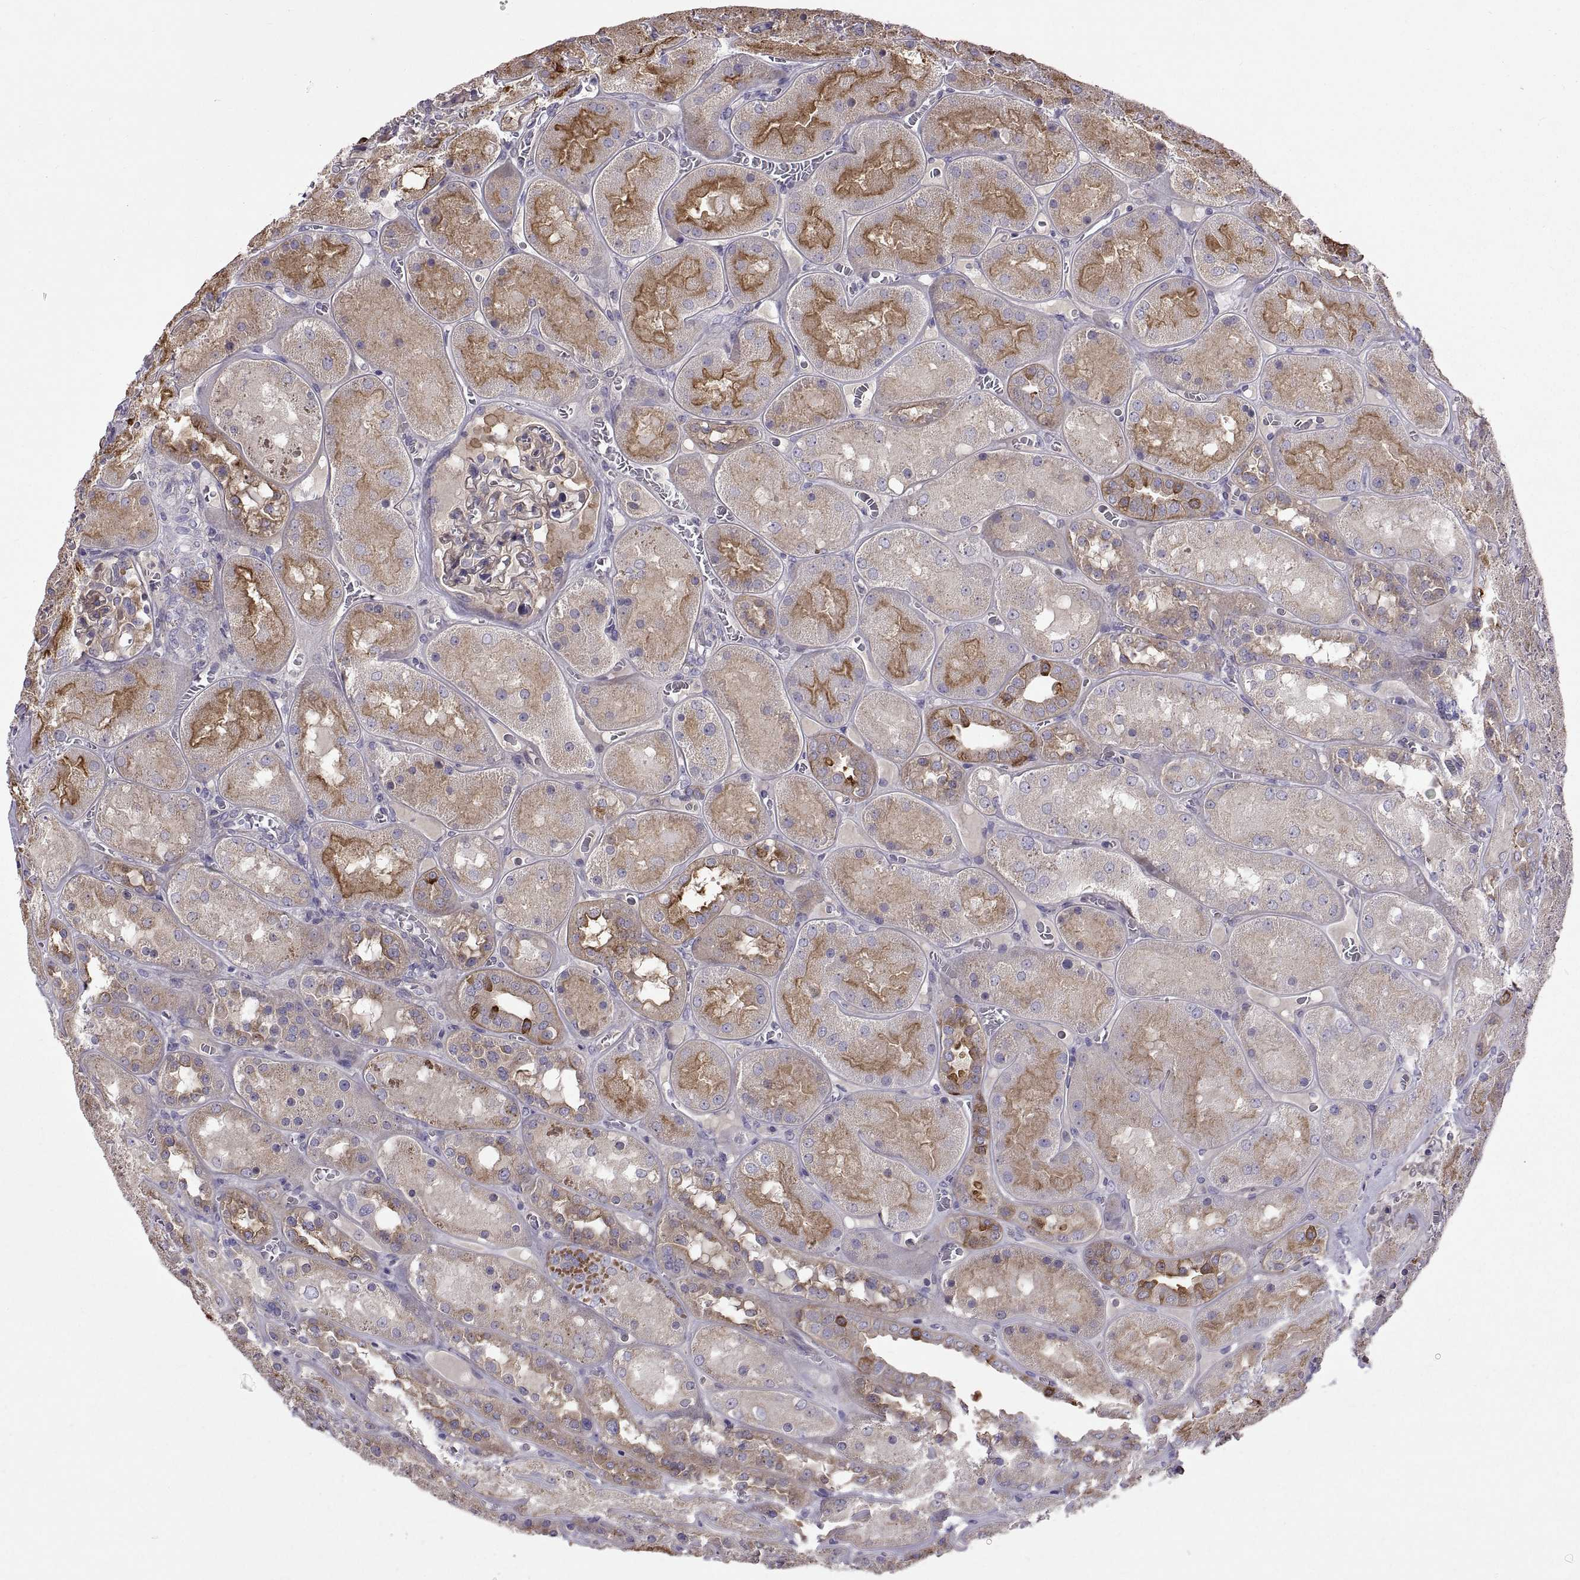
{"staining": {"intensity": "negative", "quantity": "none", "location": "none"}, "tissue": "kidney", "cell_type": "Cells in glomeruli", "image_type": "normal", "snomed": [{"axis": "morphology", "description": "Normal tissue, NOS"}, {"axis": "topography", "description": "Kidney"}], "caption": "Micrograph shows no significant protein staining in cells in glomeruli of normal kidney.", "gene": "ARSL", "patient": {"sex": "male", "age": 73}}